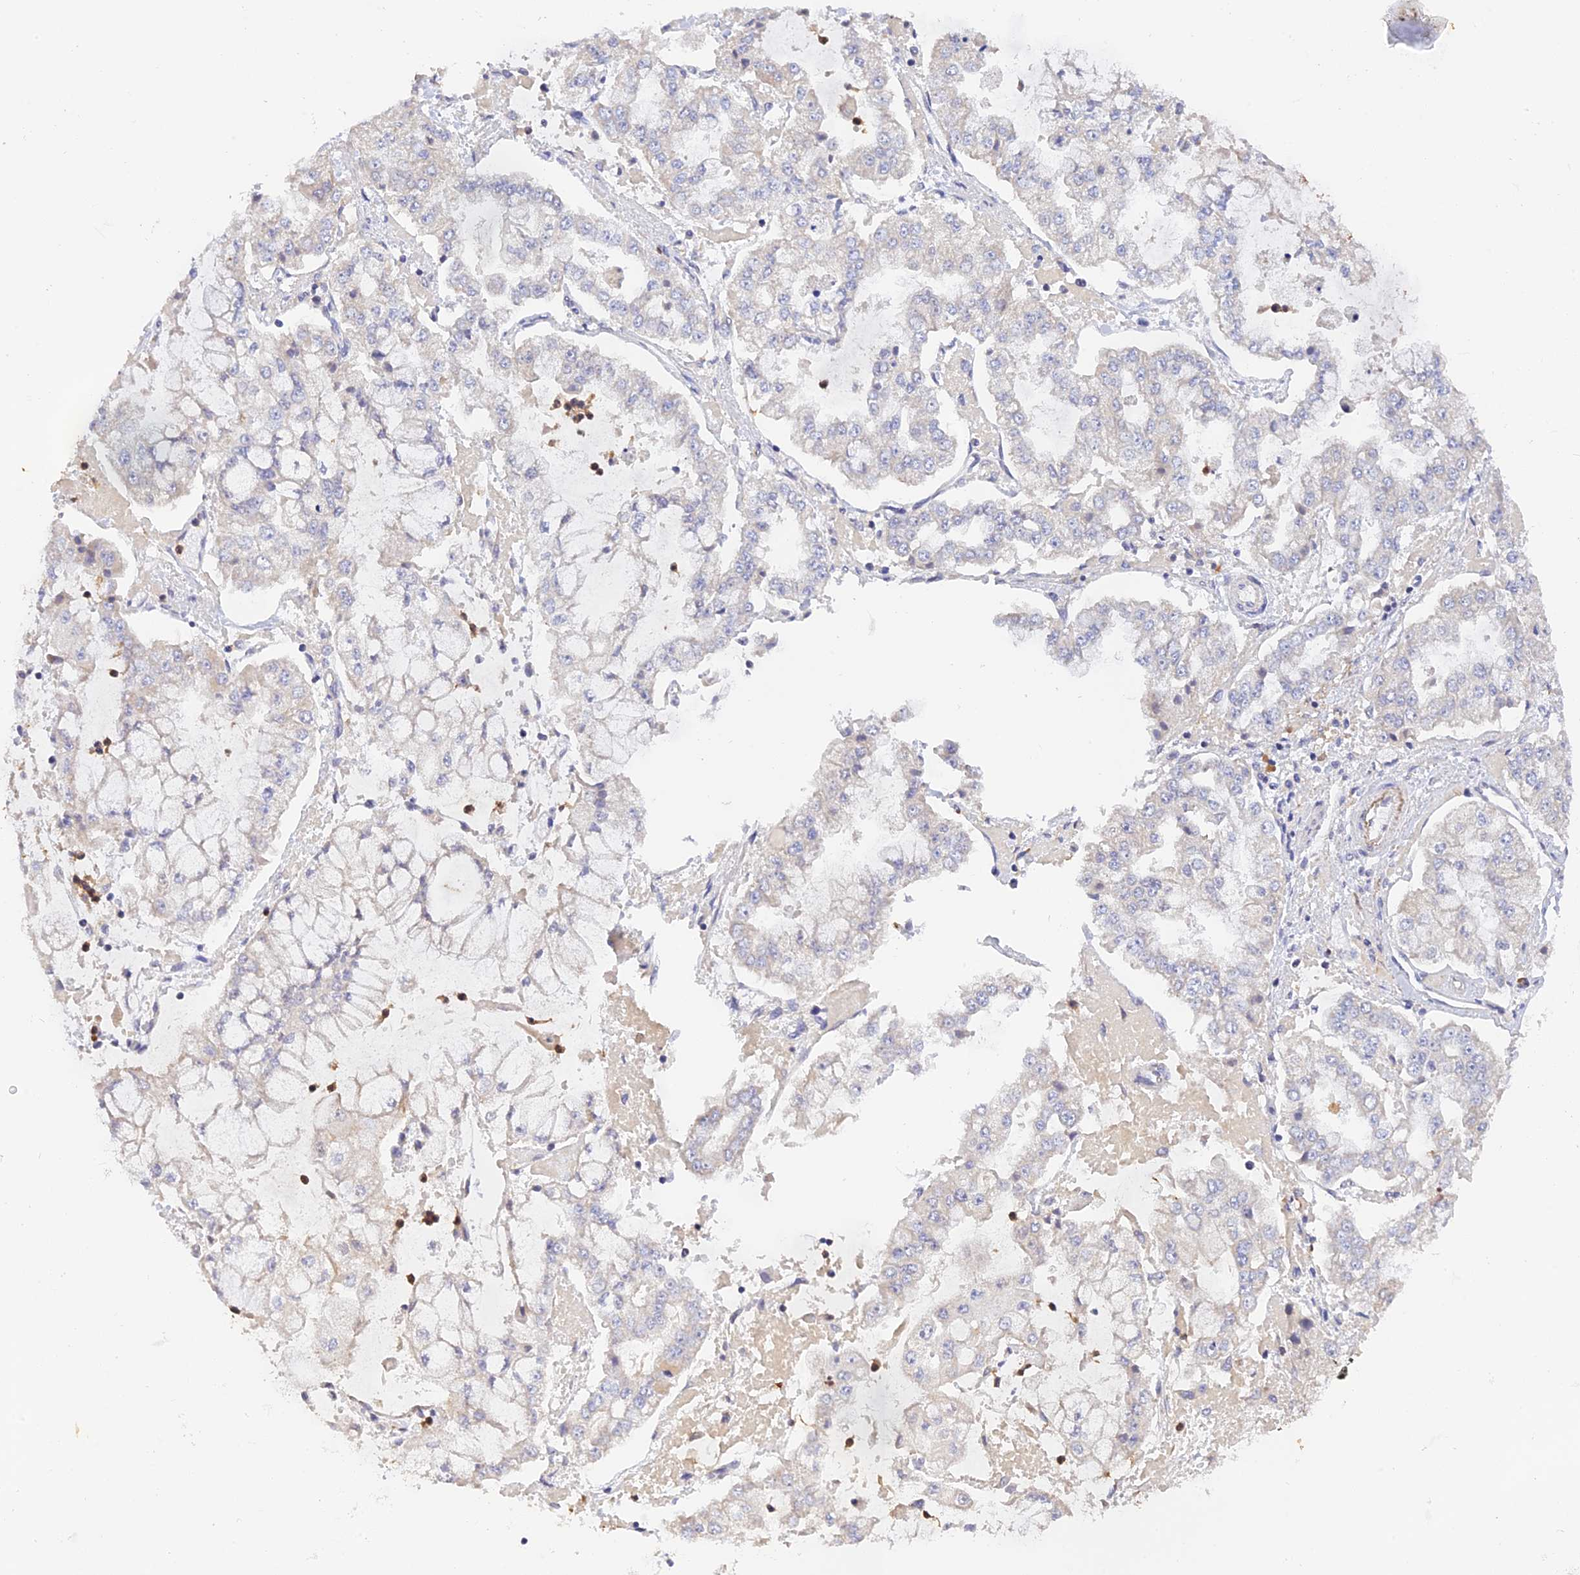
{"staining": {"intensity": "negative", "quantity": "none", "location": "none"}, "tissue": "stomach cancer", "cell_type": "Tumor cells", "image_type": "cancer", "snomed": [{"axis": "morphology", "description": "Adenocarcinoma, NOS"}, {"axis": "topography", "description": "Stomach"}], "caption": "The immunohistochemistry photomicrograph has no significant expression in tumor cells of adenocarcinoma (stomach) tissue.", "gene": "PEX16", "patient": {"sex": "male", "age": 76}}